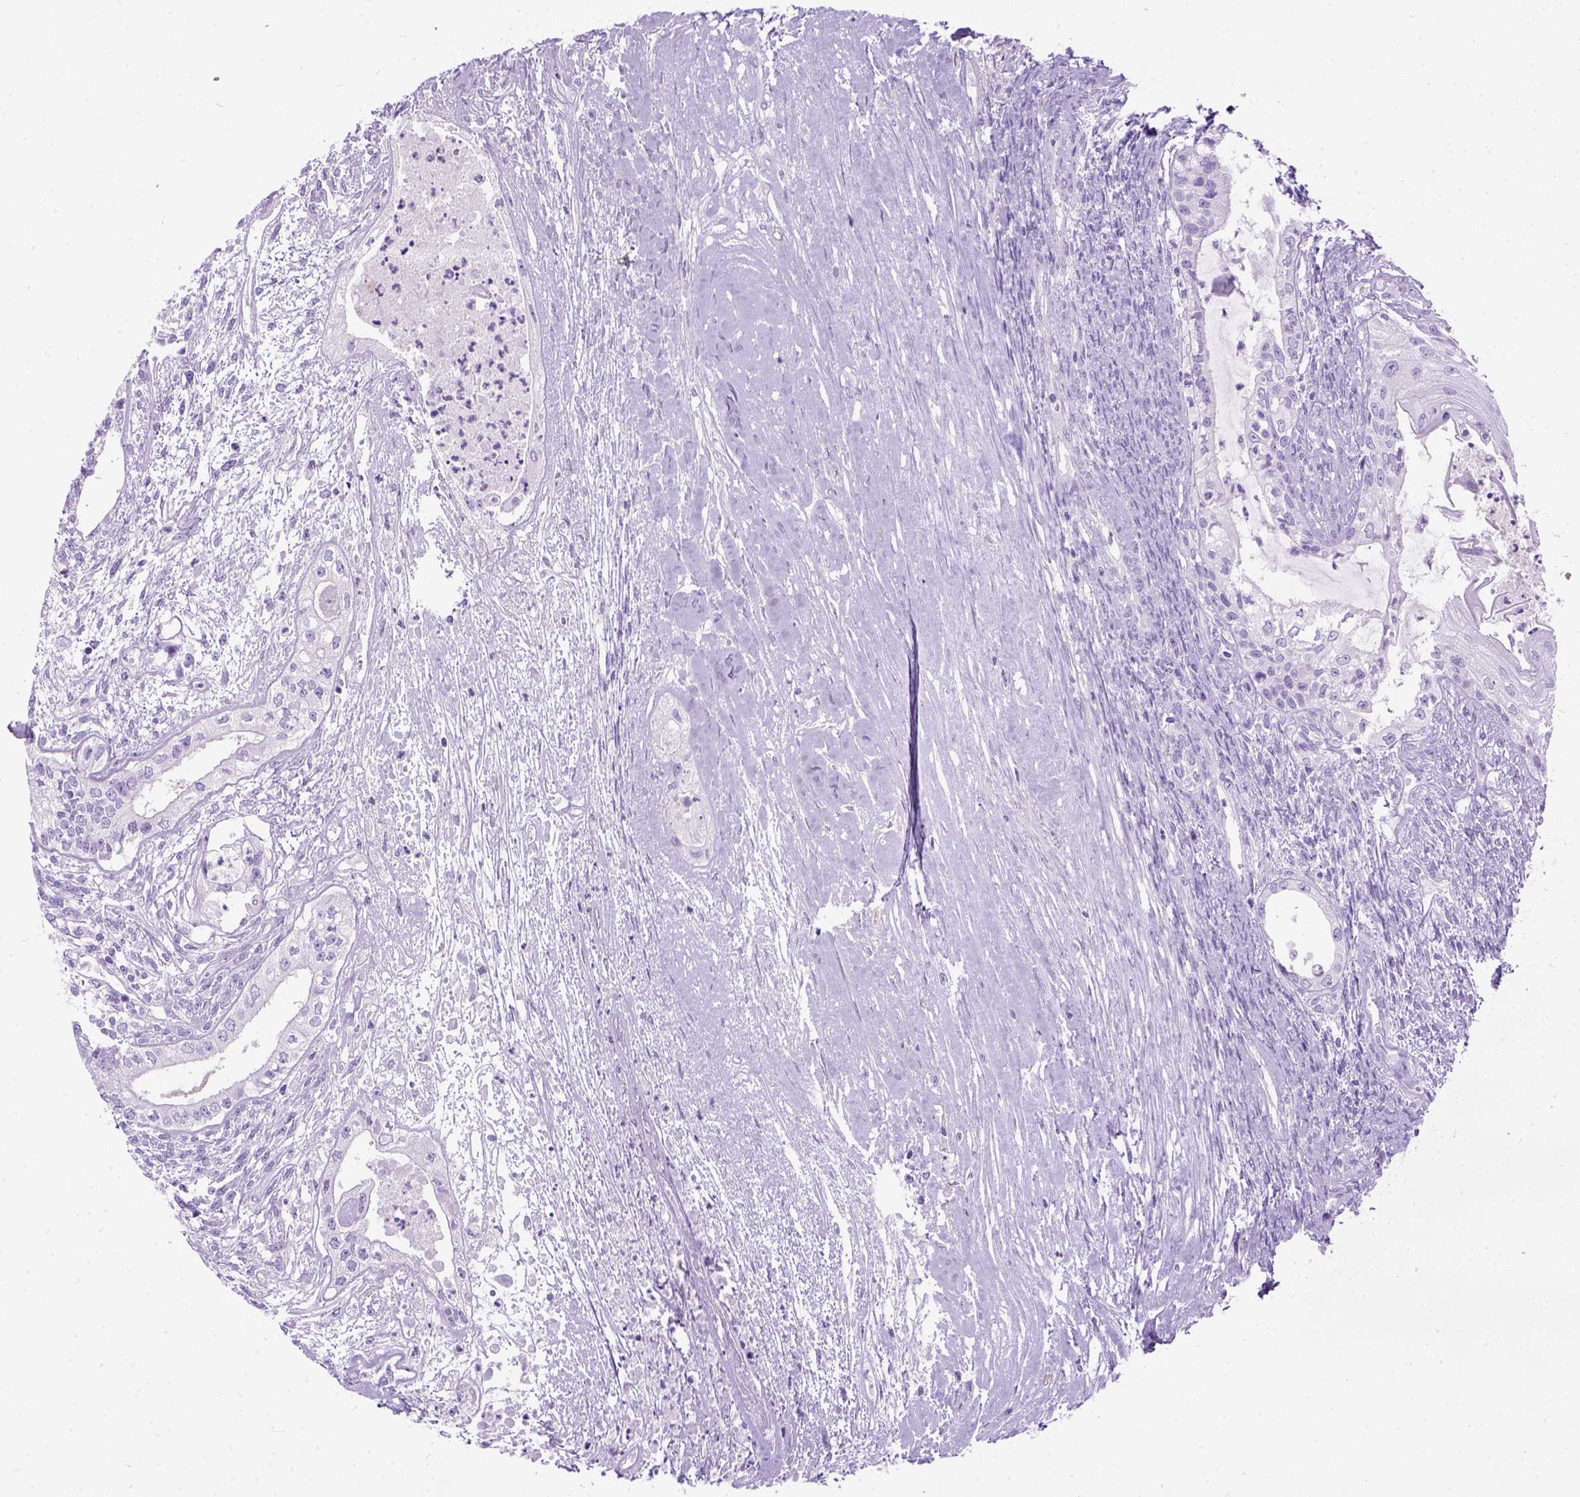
{"staining": {"intensity": "negative", "quantity": "none", "location": "none"}, "tissue": "testis cancer", "cell_type": "Tumor cells", "image_type": "cancer", "snomed": [{"axis": "morphology", "description": "Carcinoma, Embryonal, NOS"}, {"axis": "topography", "description": "Testis"}], "caption": "Immunohistochemistry (IHC) photomicrograph of neoplastic tissue: testis embryonal carcinoma stained with DAB exhibits no significant protein positivity in tumor cells.", "gene": "GABRB2", "patient": {"sex": "male", "age": 37}}